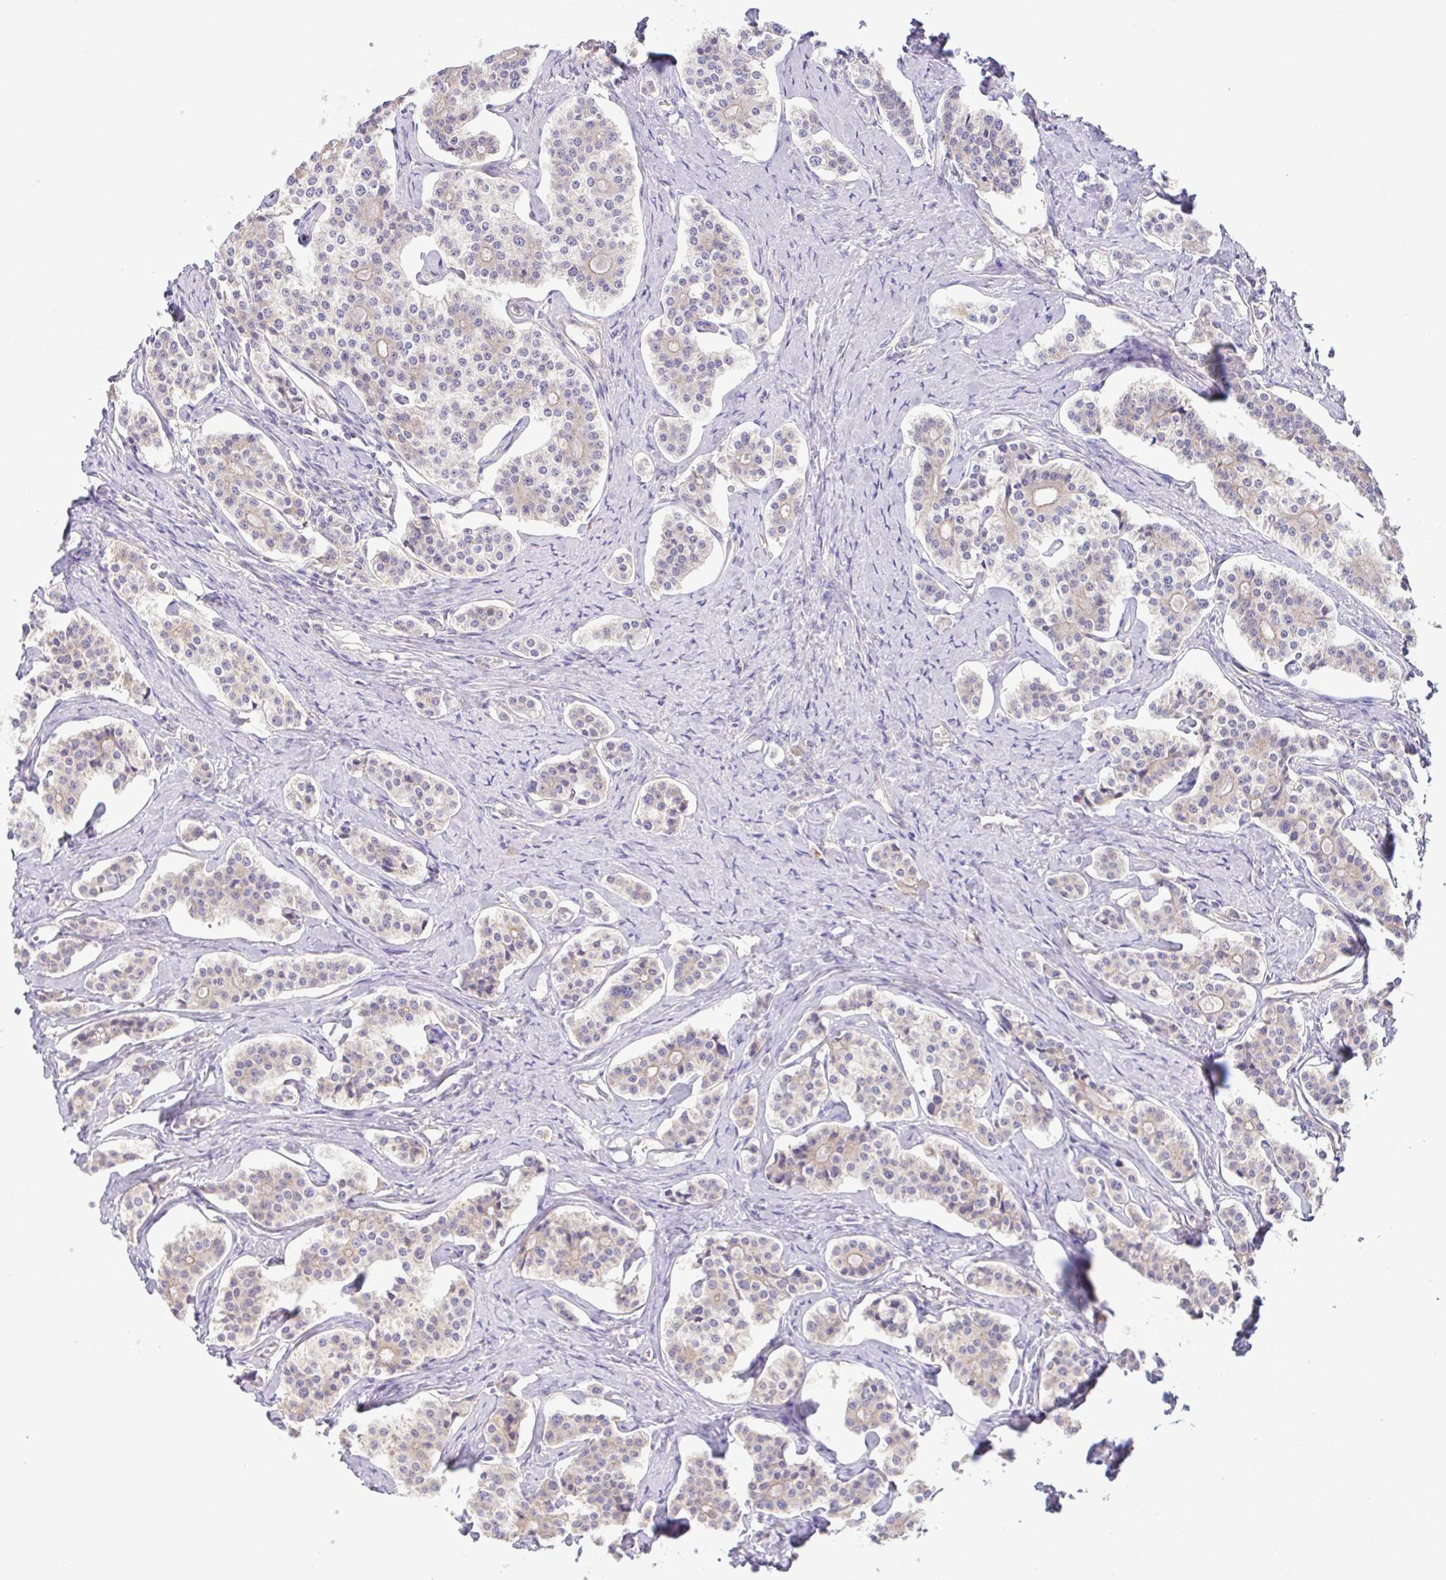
{"staining": {"intensity": "weak", "quantity": "25%-75%", "location": "cytoplasmic/membranous"}, "tissue": "carcinoid", "cell_type": "Tumor cells", "image_type": "cancer", "snomed": [{"axis": "morphology", "description": "Carcinoid, malignant, NOS"}, {"axis": "topography", "description": "Small intestine"}], "caption": "Protein expression analysis of human carcinoid (malignant) reveals weak cytoplasmic/membranous expression in approximately 25%-75% of tumor cells.", "gene": "PLCD4", "patient": {"sex": "male", "age": 63}}